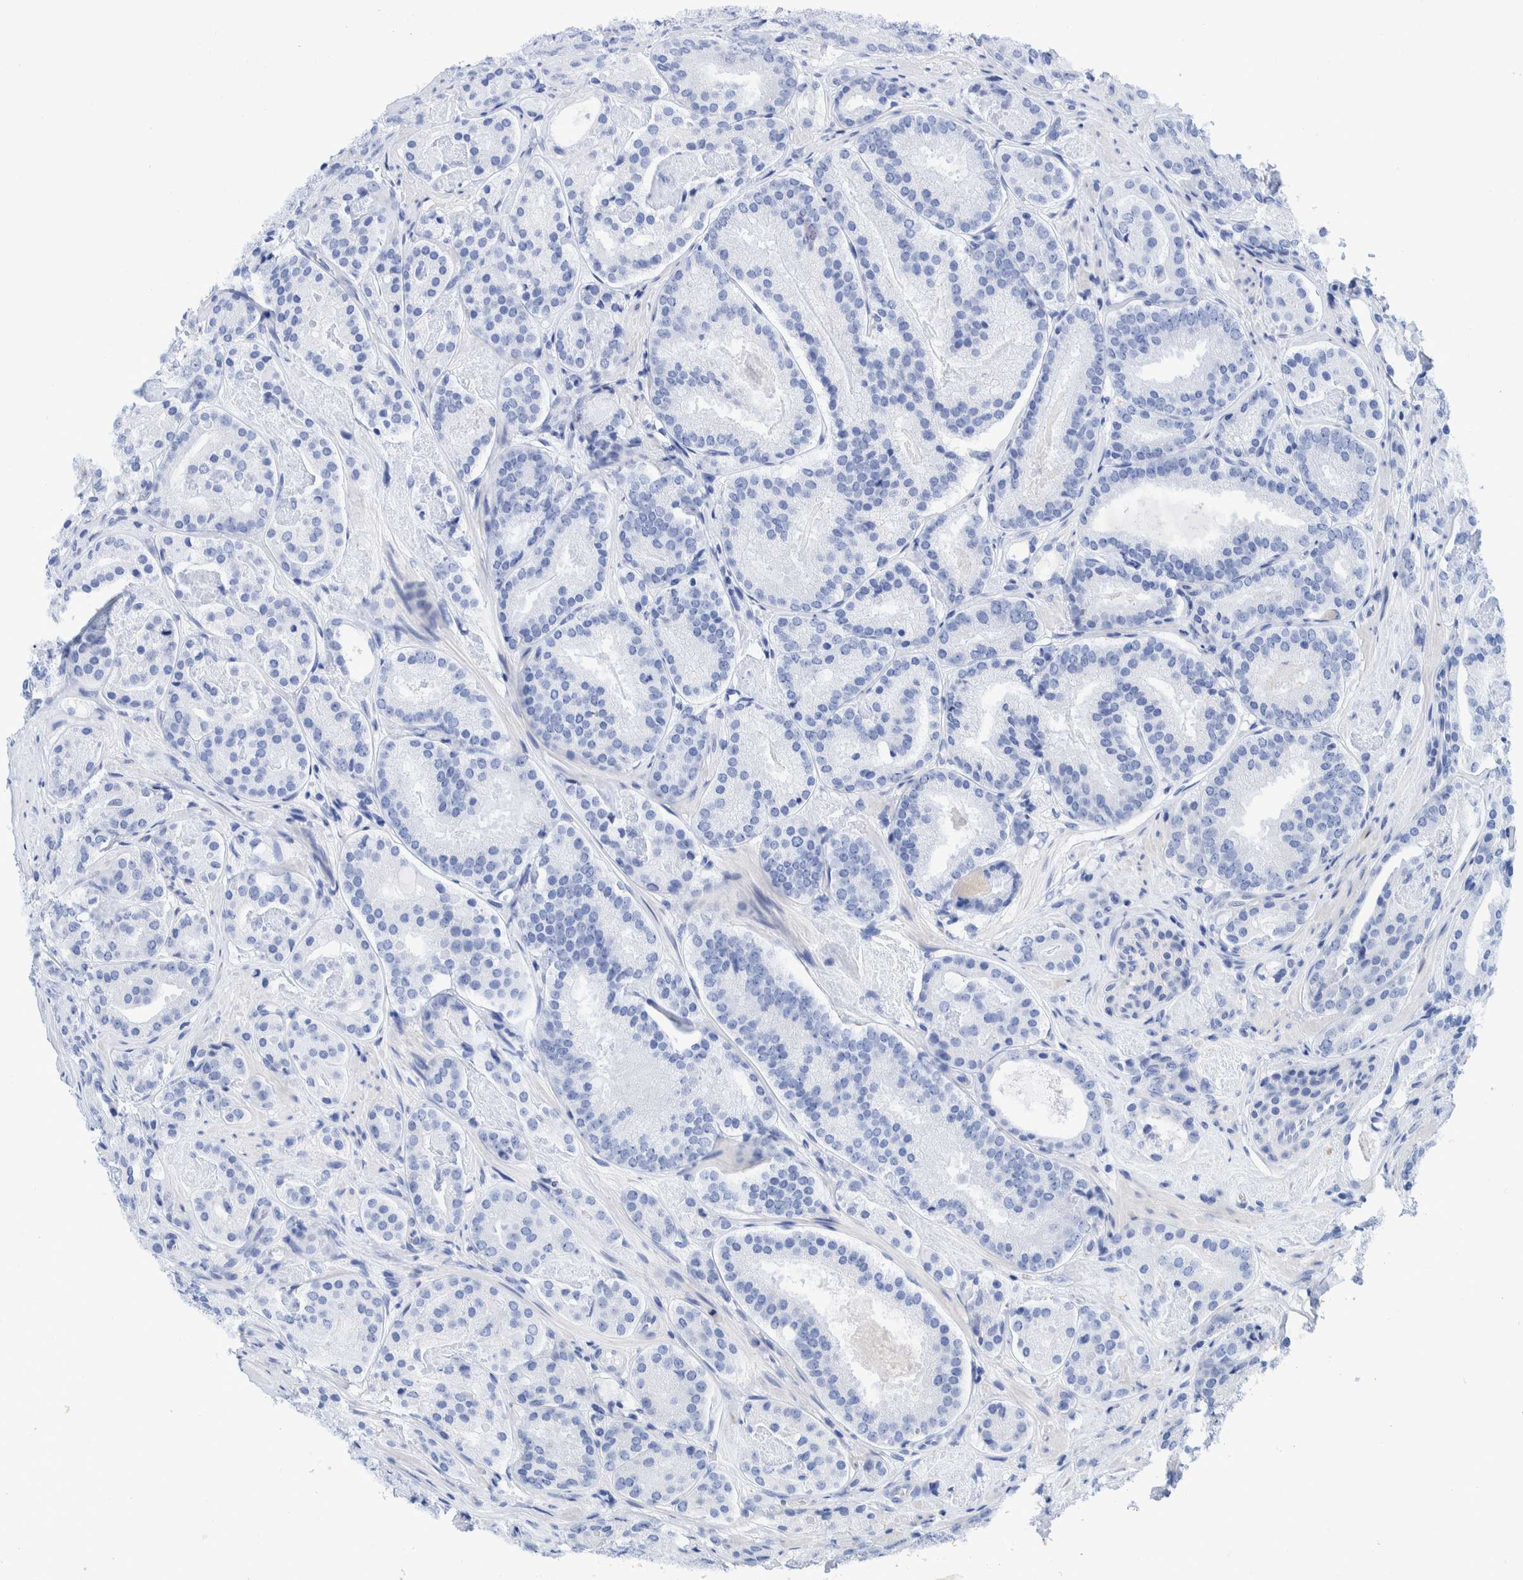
{"staining": {"intensity": "negative", "quantity": "none", "location": "none"}, "tissue": "prostate cancer", "cell_type": "Tumor cells", "image_type": "cancer", "snomed": [{"axis": "morphology", "description": "Adenocarcinoma, Low grade"}, {"axis": "topography", "description": "Prostate"}], "caption": "High power microscopy histopathology image of an immunohistochemistry (IHC) image of prostate cancer, revealing no significant staining in tumor cells. (DAB (3,3'-diaminobenzidine) immunohistochemistry with hematoxylin counter stain).", "gene": "SLC45A4", "patient": {"sex": "male", "age": 69}}